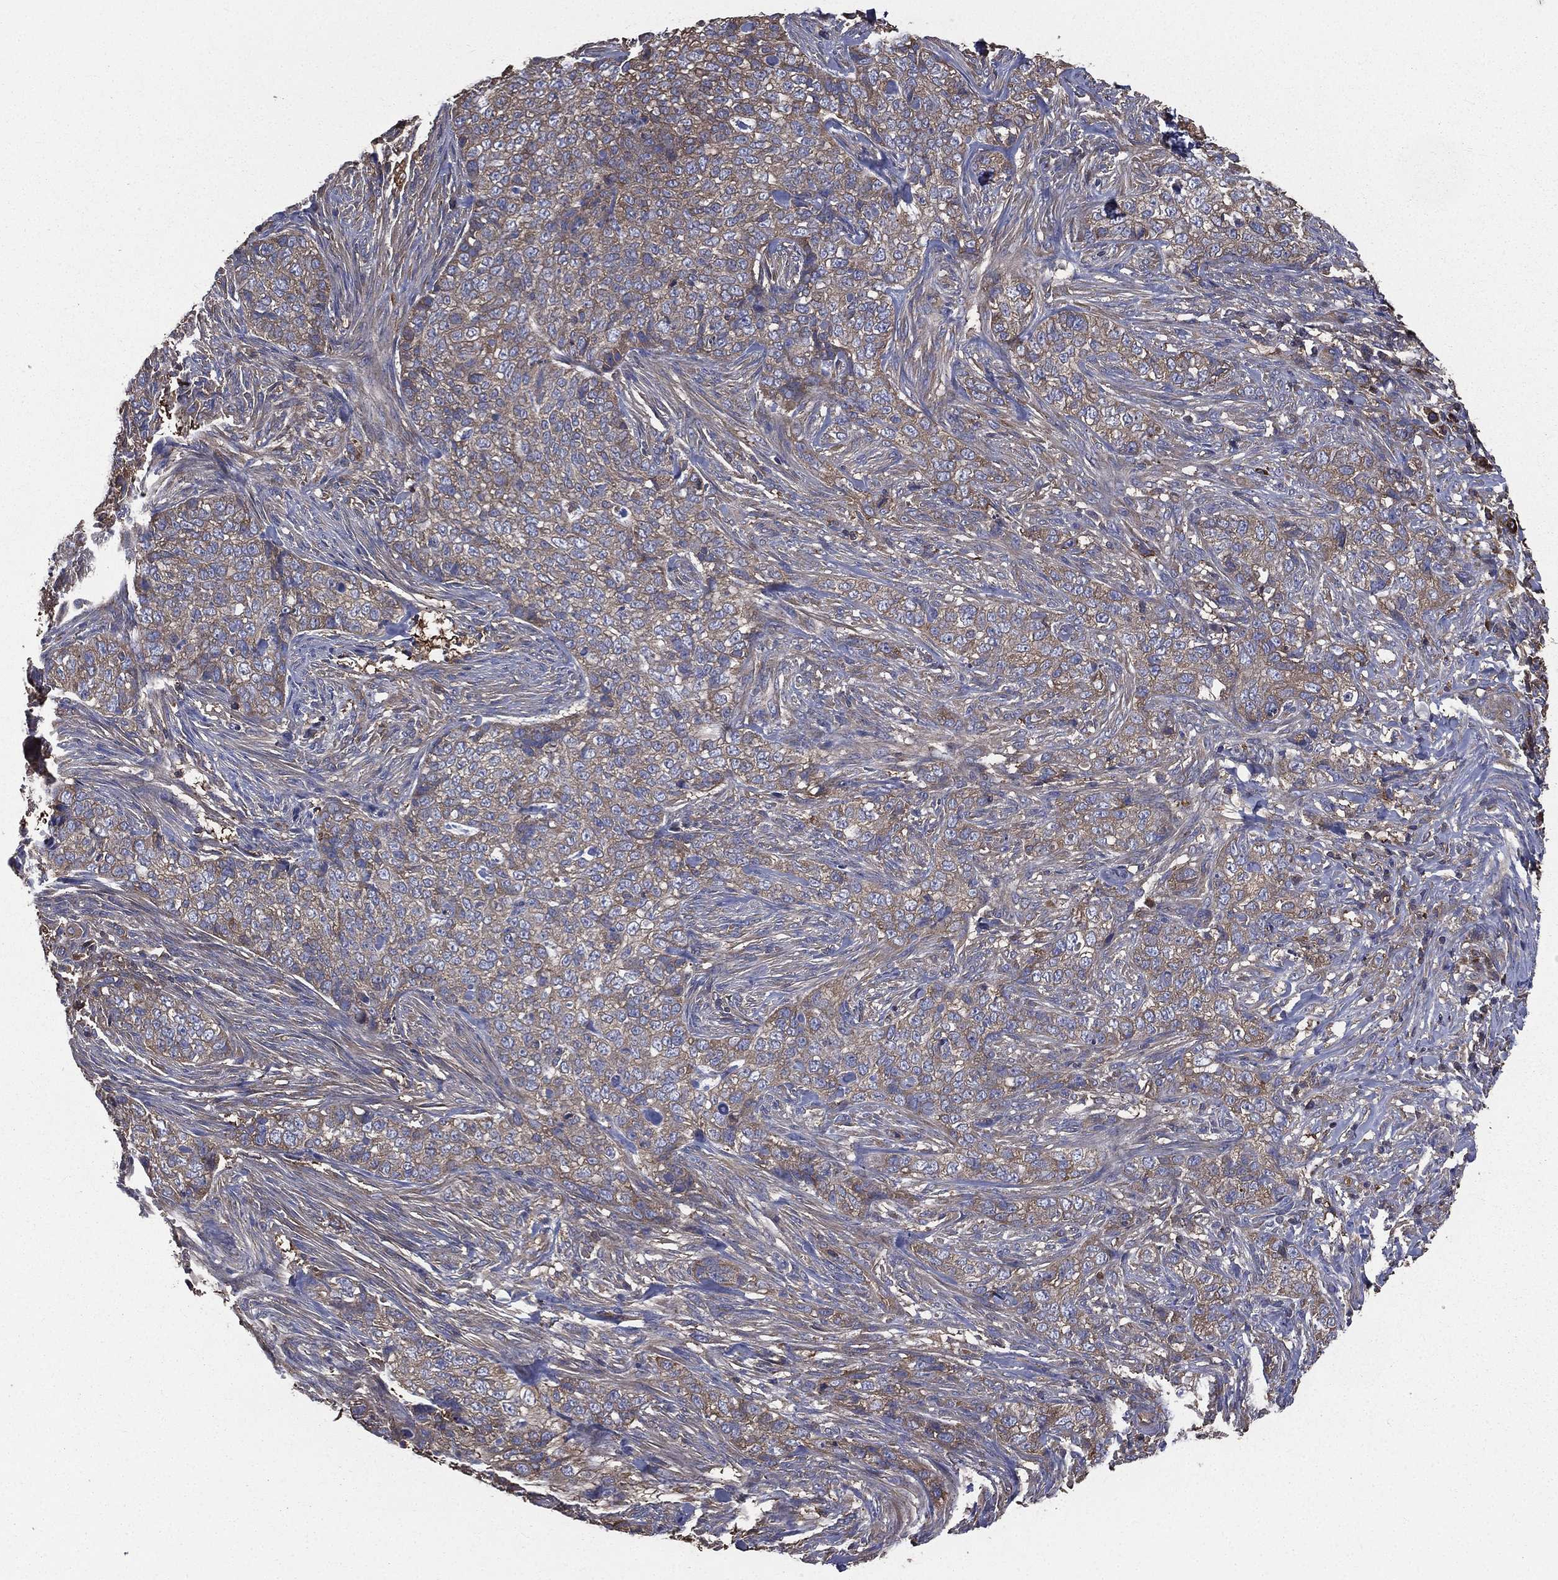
{"staining": {"intensity": "weak", "quantity": "25%-75%", "location": "cytoplasmic/membranous"}, "tissue": "skin cancer", "cell_type": "Tumor cells", "image_type": "cancer", "snomed": [{"axis": "morphology", "description": "Basal cell carcinoma"}, {"axis": "topography", "description": "Skin"}], "caption": "Tumor cells exhibit low levels of weak cytoplasmic/membranous staining in about 25%-75% of cells in basal cell carcinoma (skin). Nuclei are stained in blue.", "gene": "SARS1", "patient": {"sex": "female", "age": 69}}